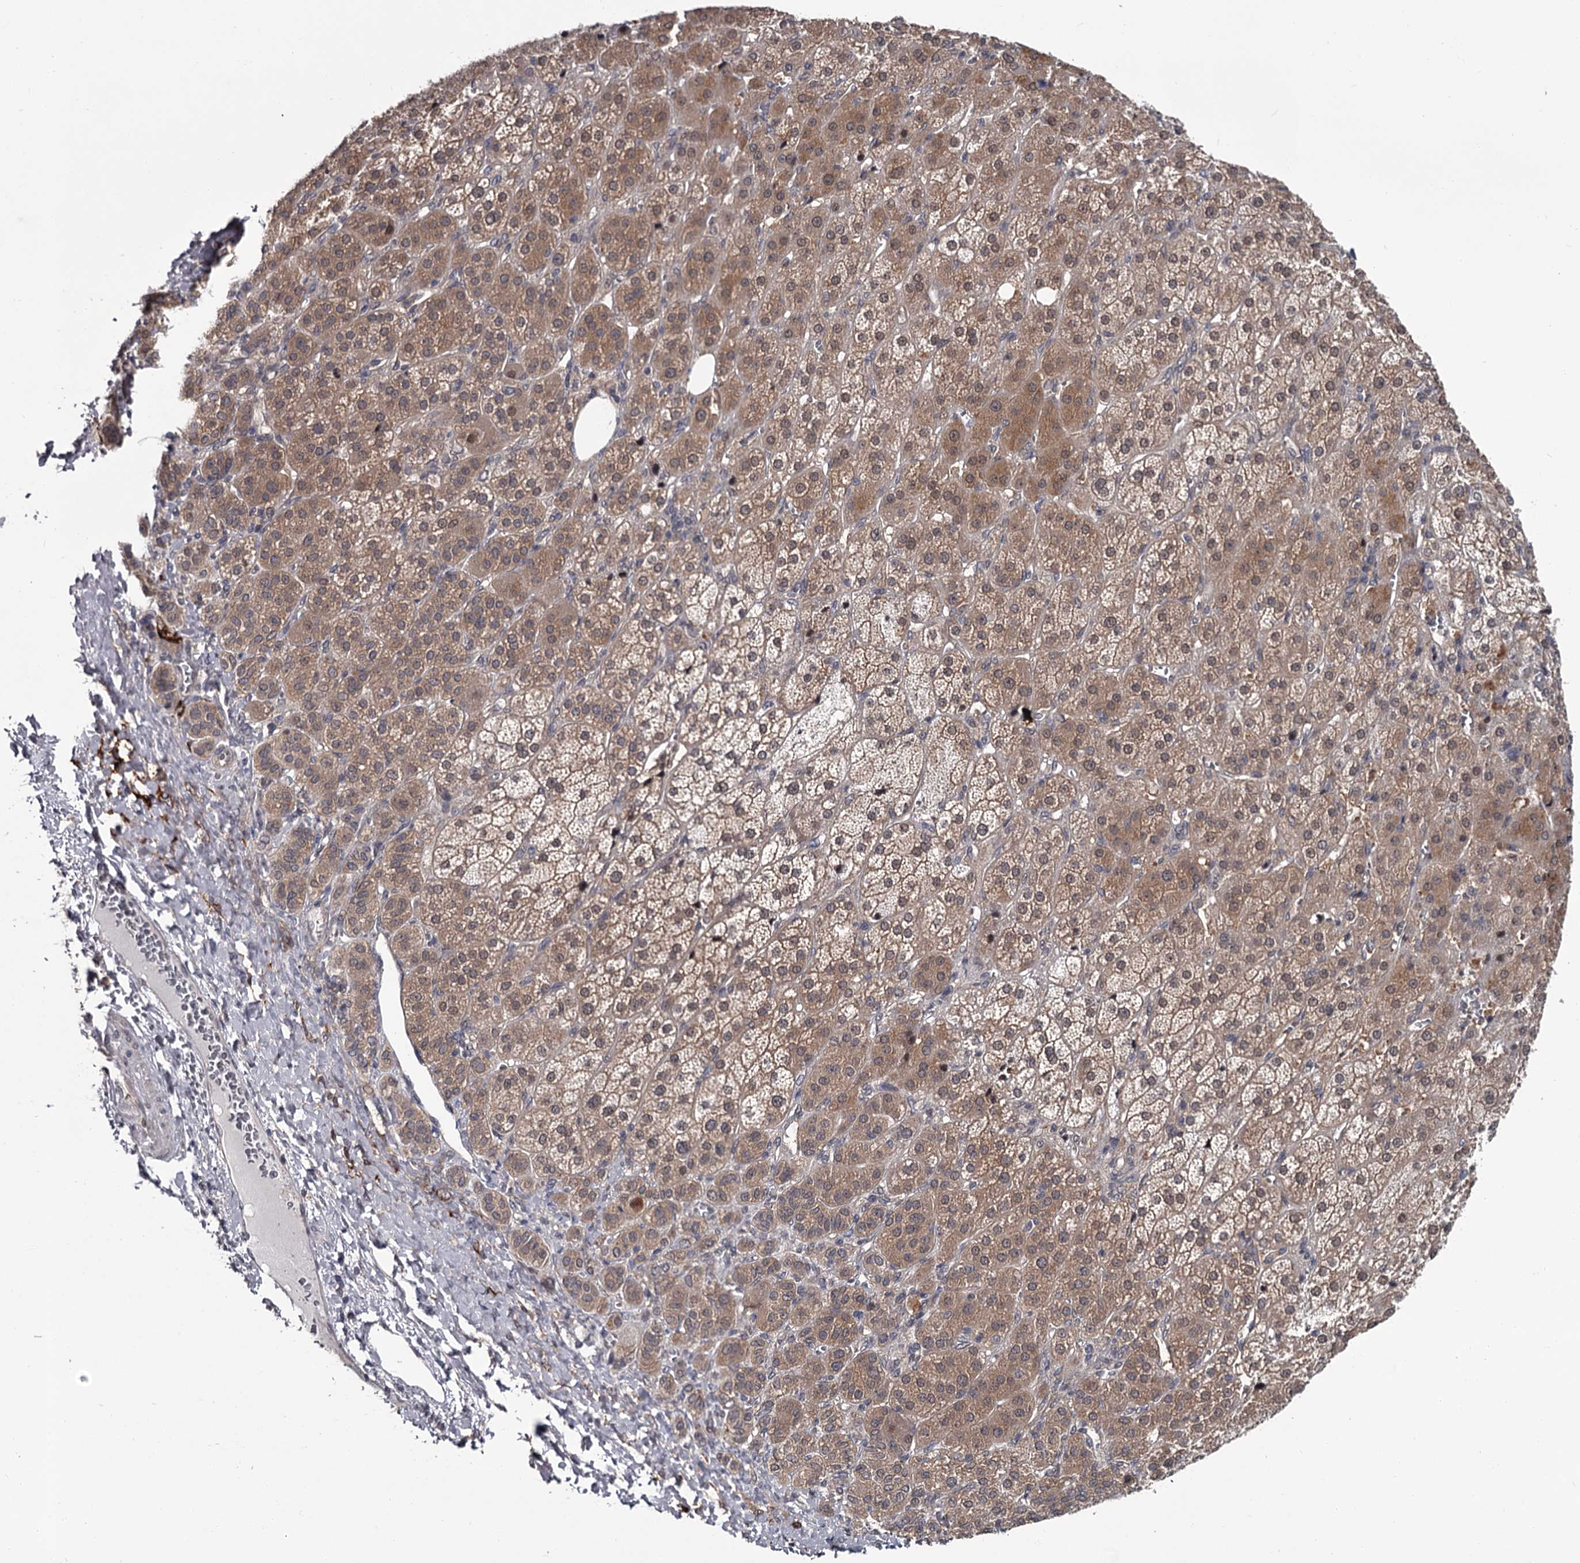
{"staining": {"intensity": "moderate", "quantity": ">75%", "location": "cytoplasmic/membranous,nuclear"}, "tissue": "adrenal gland", "cell_type": "Glandular cells", "image_type": "normal", "snomed": [{"axis": "morphology", "description": "Normal tissue, NOS"}, {"axis": "topography", "description": "Adrenal gland"}], "caption": "The immunohistochemical stain shows moderate cytoplasmic/membranous,nuclear positivity in glandular cells of benign adrenal gland. The protein of interest is stained brown, and the nuclei are stained in blue (DAB IHC with brightfield microscopy, high magnification).", "gene": "DAO", "patient": {"sex": "female", "age": 57}}